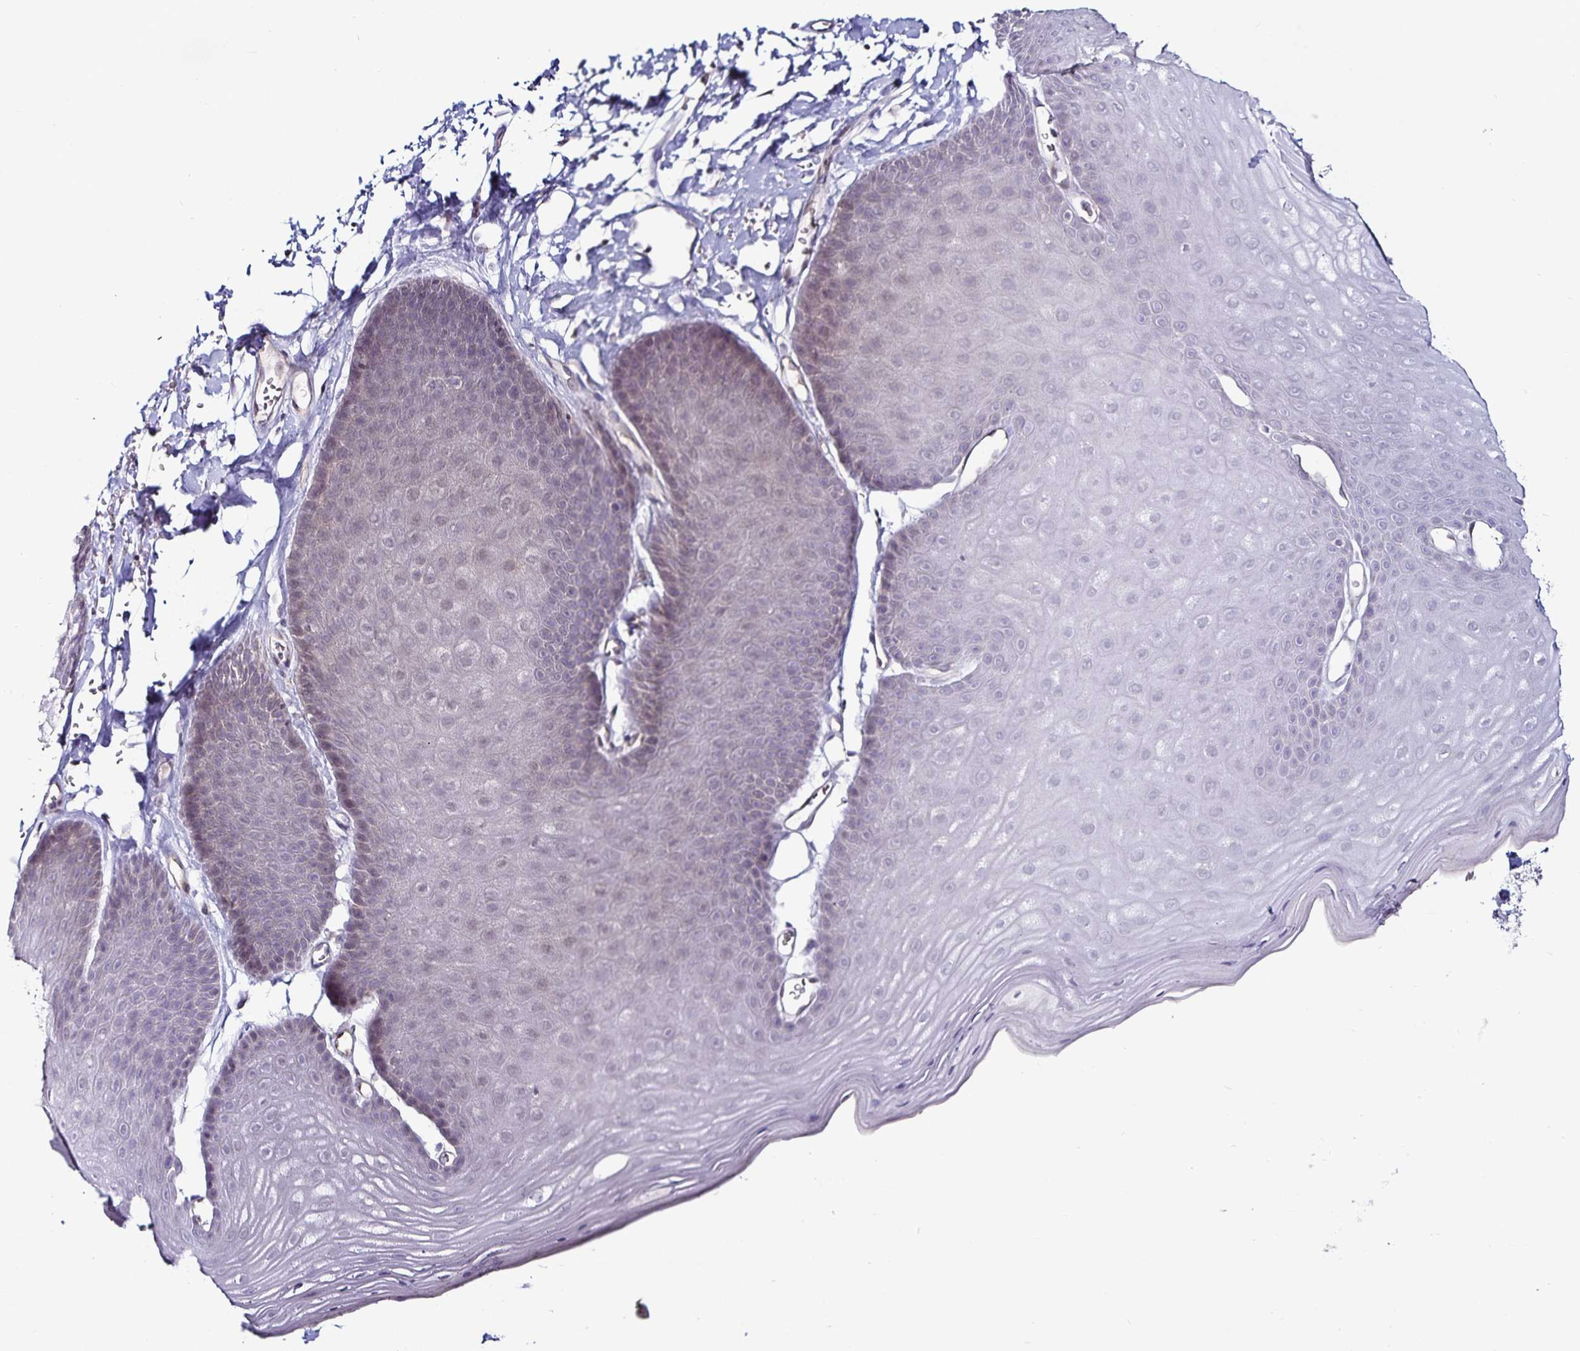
{"staining": {"intensity": "negative", "quantity": "none", "location": "none"}, "tissue": "skin", "cell_type": "Epidermal cells", "image_type": "normal", "snomed": [{"axis": "morphology", "description": "Normal tissue, NOS"}, {"axis": "topography", "description": "Anal"}], "caption": "This is a image of immunohistochemistry staining of benign skin, which shows no staining in epidermal cells. (Immunohistochemistry, brightfield microscopy, high magnification).", "gene": "ACSL5", "patient": {"sex": "male", "age": 53}}